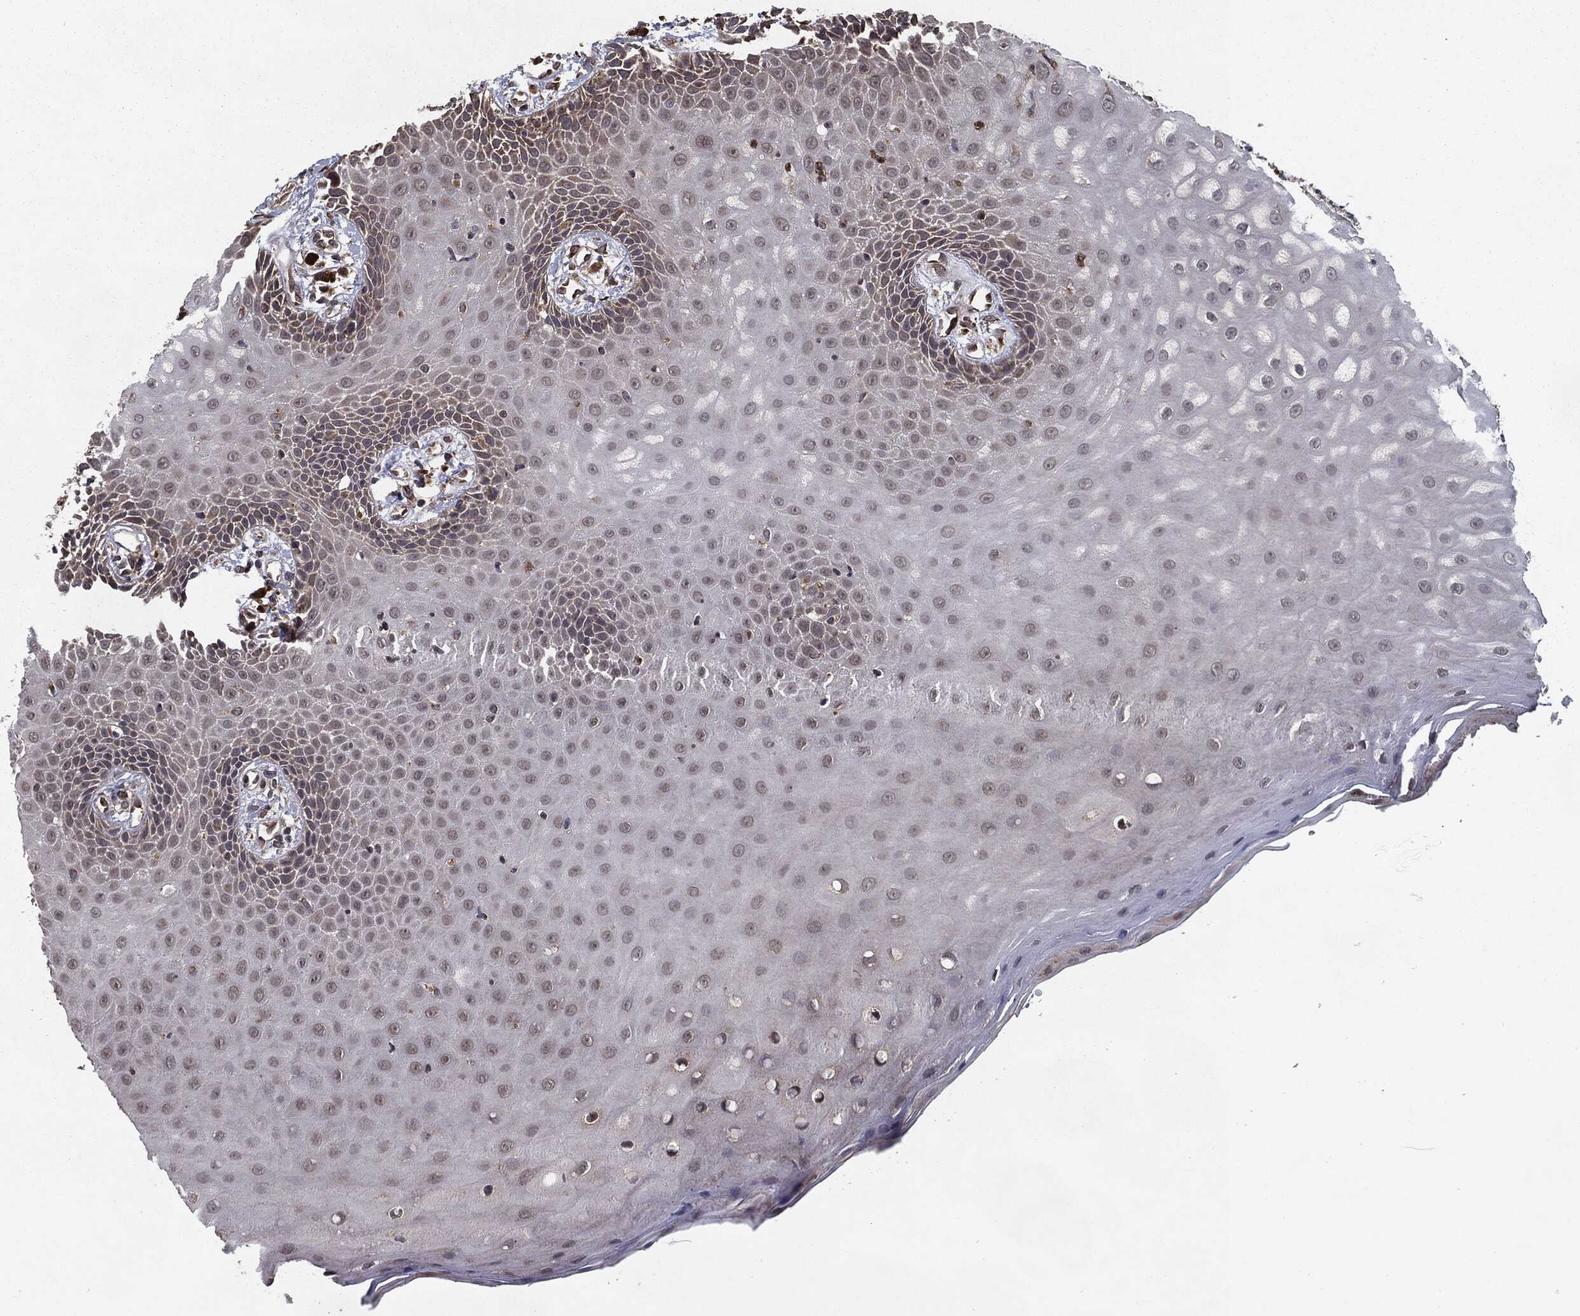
{"staining": {"intensity": "strong", "quantity": "<25%", "location": "nuclear"}, "tissue": "oral mucosa", "cell_type": "Squamous epithelial cells", "image_type": "normal", "snomed": [{"axis": "morphology", "description": "Normal tissue, NOS"}, {"axis": "morphology", "description": "Squamous cell carcinoma, NOS"}, {"axis": "topography", "description": "Oral tissue"}, {"axis": "topography", "description": "Head-Neck"}], "caption": "Immunohistochemical staining of normal human oral mucosa displays medium levels of strong nuclear positivity in approximately <25% of squamous epithelial cells. The staining was performed using DAB to visualize the protein expression in brown, while the nuclei were stained in blue with hematoxylin (Magnification: 20x).", "gene": "HDAC5", "patient": {"sex": "female", "age": 82}}